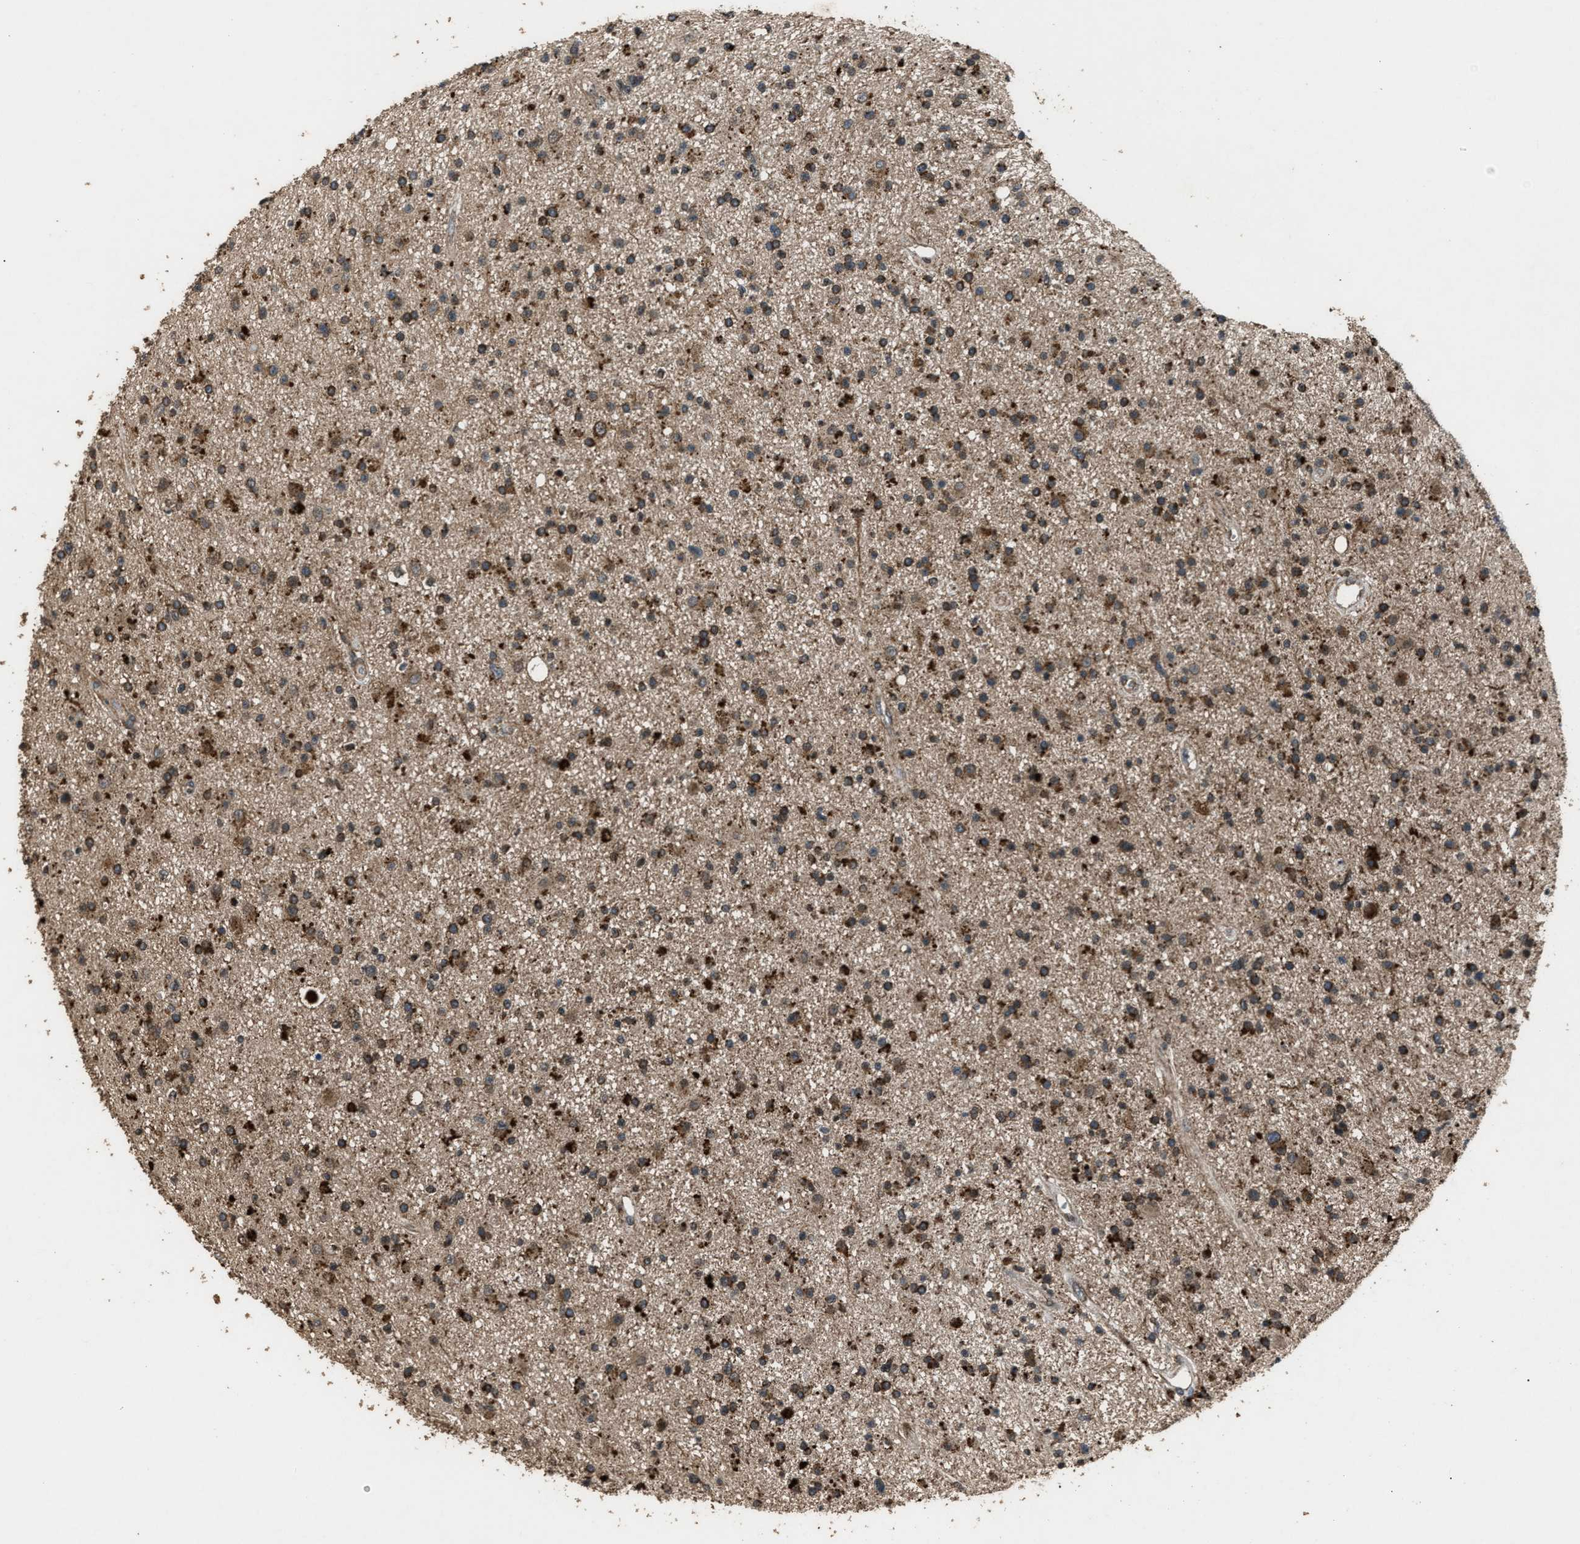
{"staining": {"intensity": "strong", "quantity": ">75%", "location": "cytoplasmic/membranous"}, "tissue": "glioma", "cell_type": "Tumor cells", "image_type": "cancer", "snomed": [{"axis": "morphology", "description": "Glioma, malignant, High grade"}, {"axis": "topography", "description": "Brain"}], "caption": "IHC of human high-grade glioma (malignant) exhibits high levels of strong cytoplasmic/membranous positivity in about >75% of tumor cells.", "gene": "PSMD1", "patient": {"sex": "male", "age": 33}}